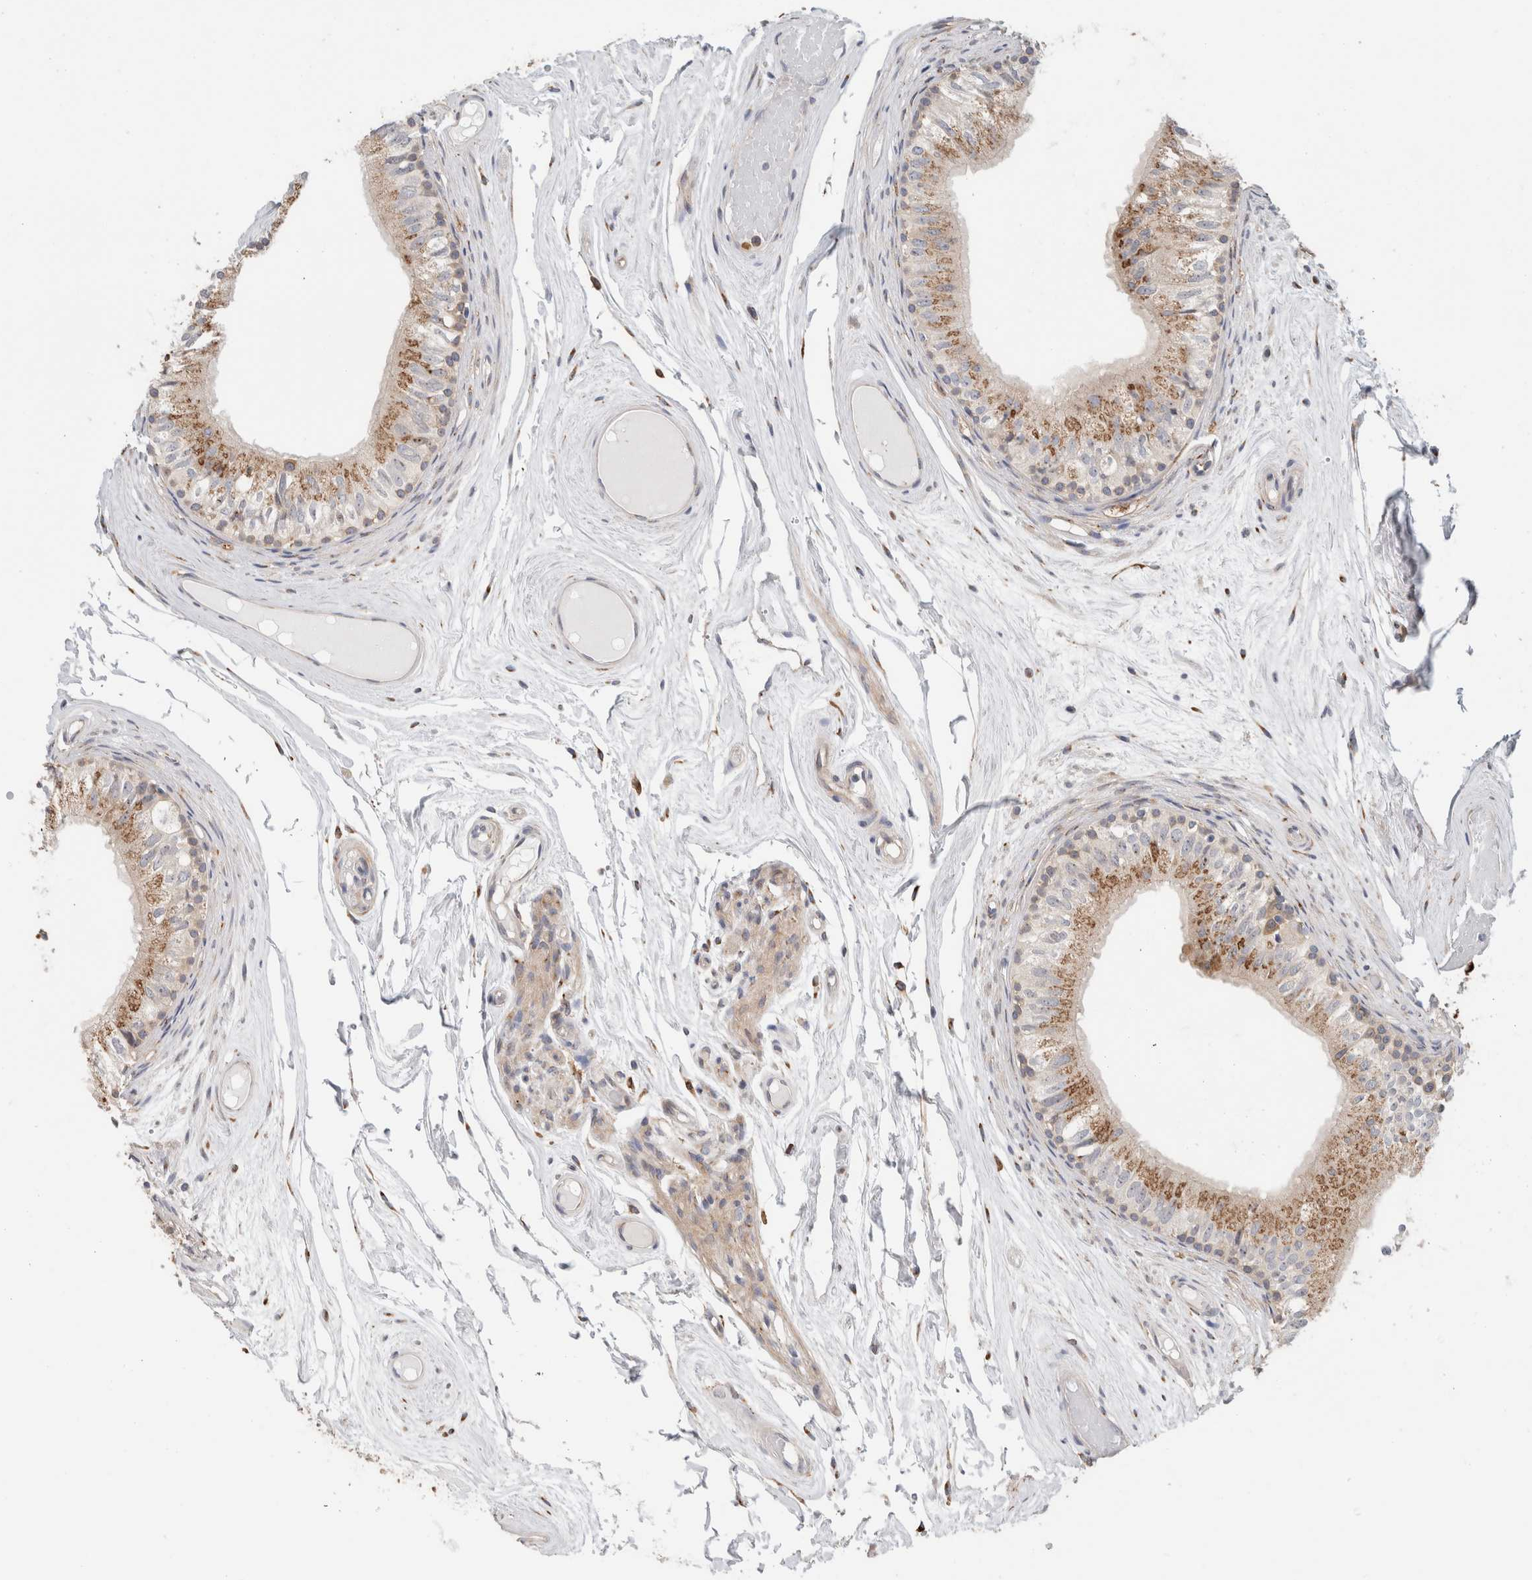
{"staining": {"intensity": "moderate", "quantity": ">75%", "location": "cytoplasmic/membranous"}, "tissue": "epididymis", "cell_type": "Glandular cells", "image_type": "normal", "snomed": [{"axis": "morphology", "description": "Normal tissue, NOS"}, {"axis": "topography", "description": "Epididymis"}], "caption": "Epididymis stained with immunohistochemistry (IHC) reveals moderate cytoplasmic/membranous positivity in approximately >75% of glandular cells. (Brightfield microscopy of DAB IHC at high magnification).", "gene": "P4HA1", "patient": {"sex": "male", "age": 79}}